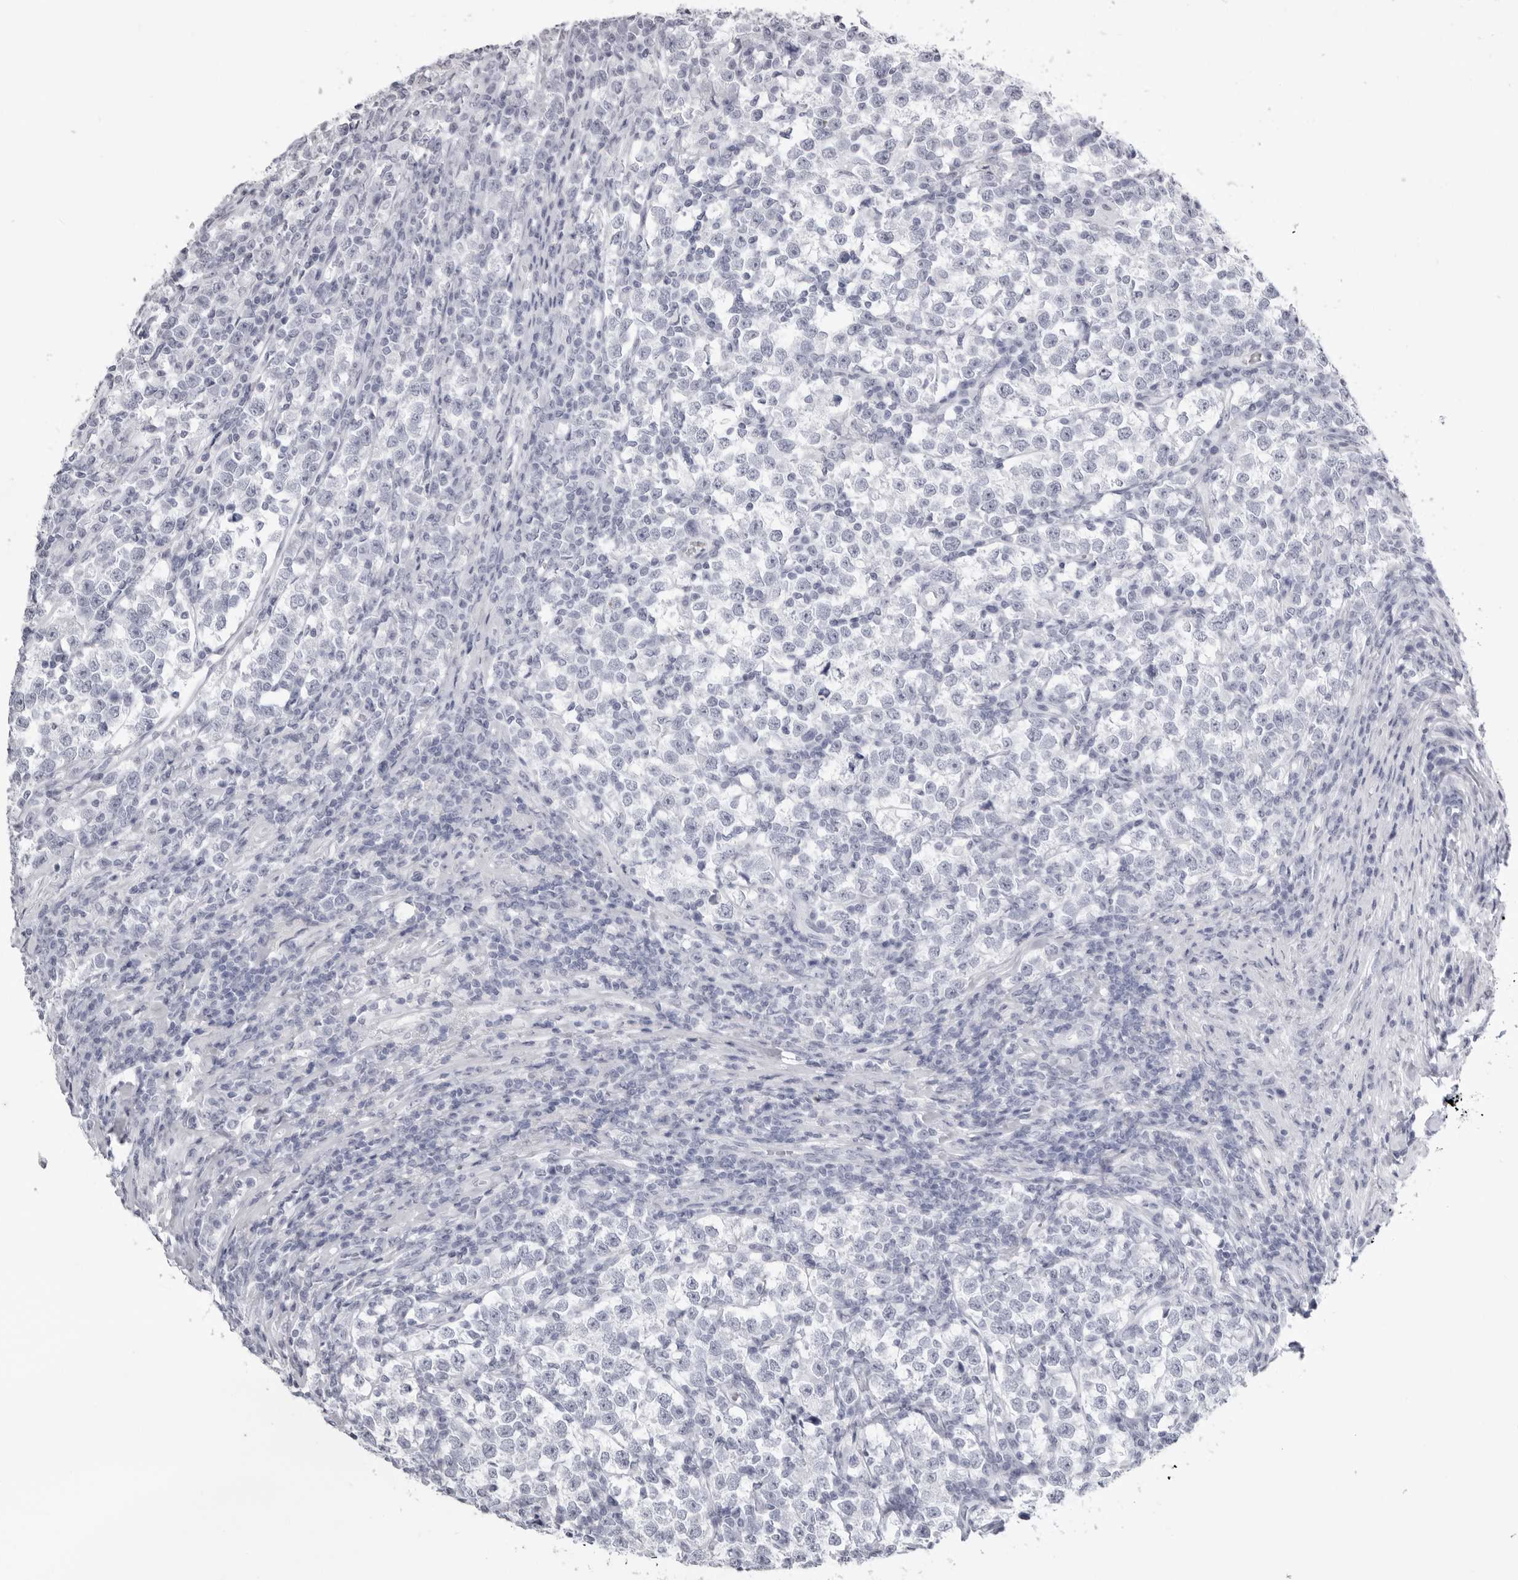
{"staining": {"intensity": "negative", "quantity": "none", "location": "none"}, "tissue": "testis cancer", "cell_type": "Tumor cells", "image_type": "cancer", "snomed": [{"axis": "morphology", "description": "Normal tissue, NOS"}, {"axis": "morphology", "description": "Seminoma, NOS"}, {"axis": "topography", "description": "Testis"}], "caption": "DAB immunohistochemical staining of human testis cancer (seminoma) shows no significant positivity in tumor cells.", "gene": "KLK9", "patient": {"sex": "male", "age": 43}}